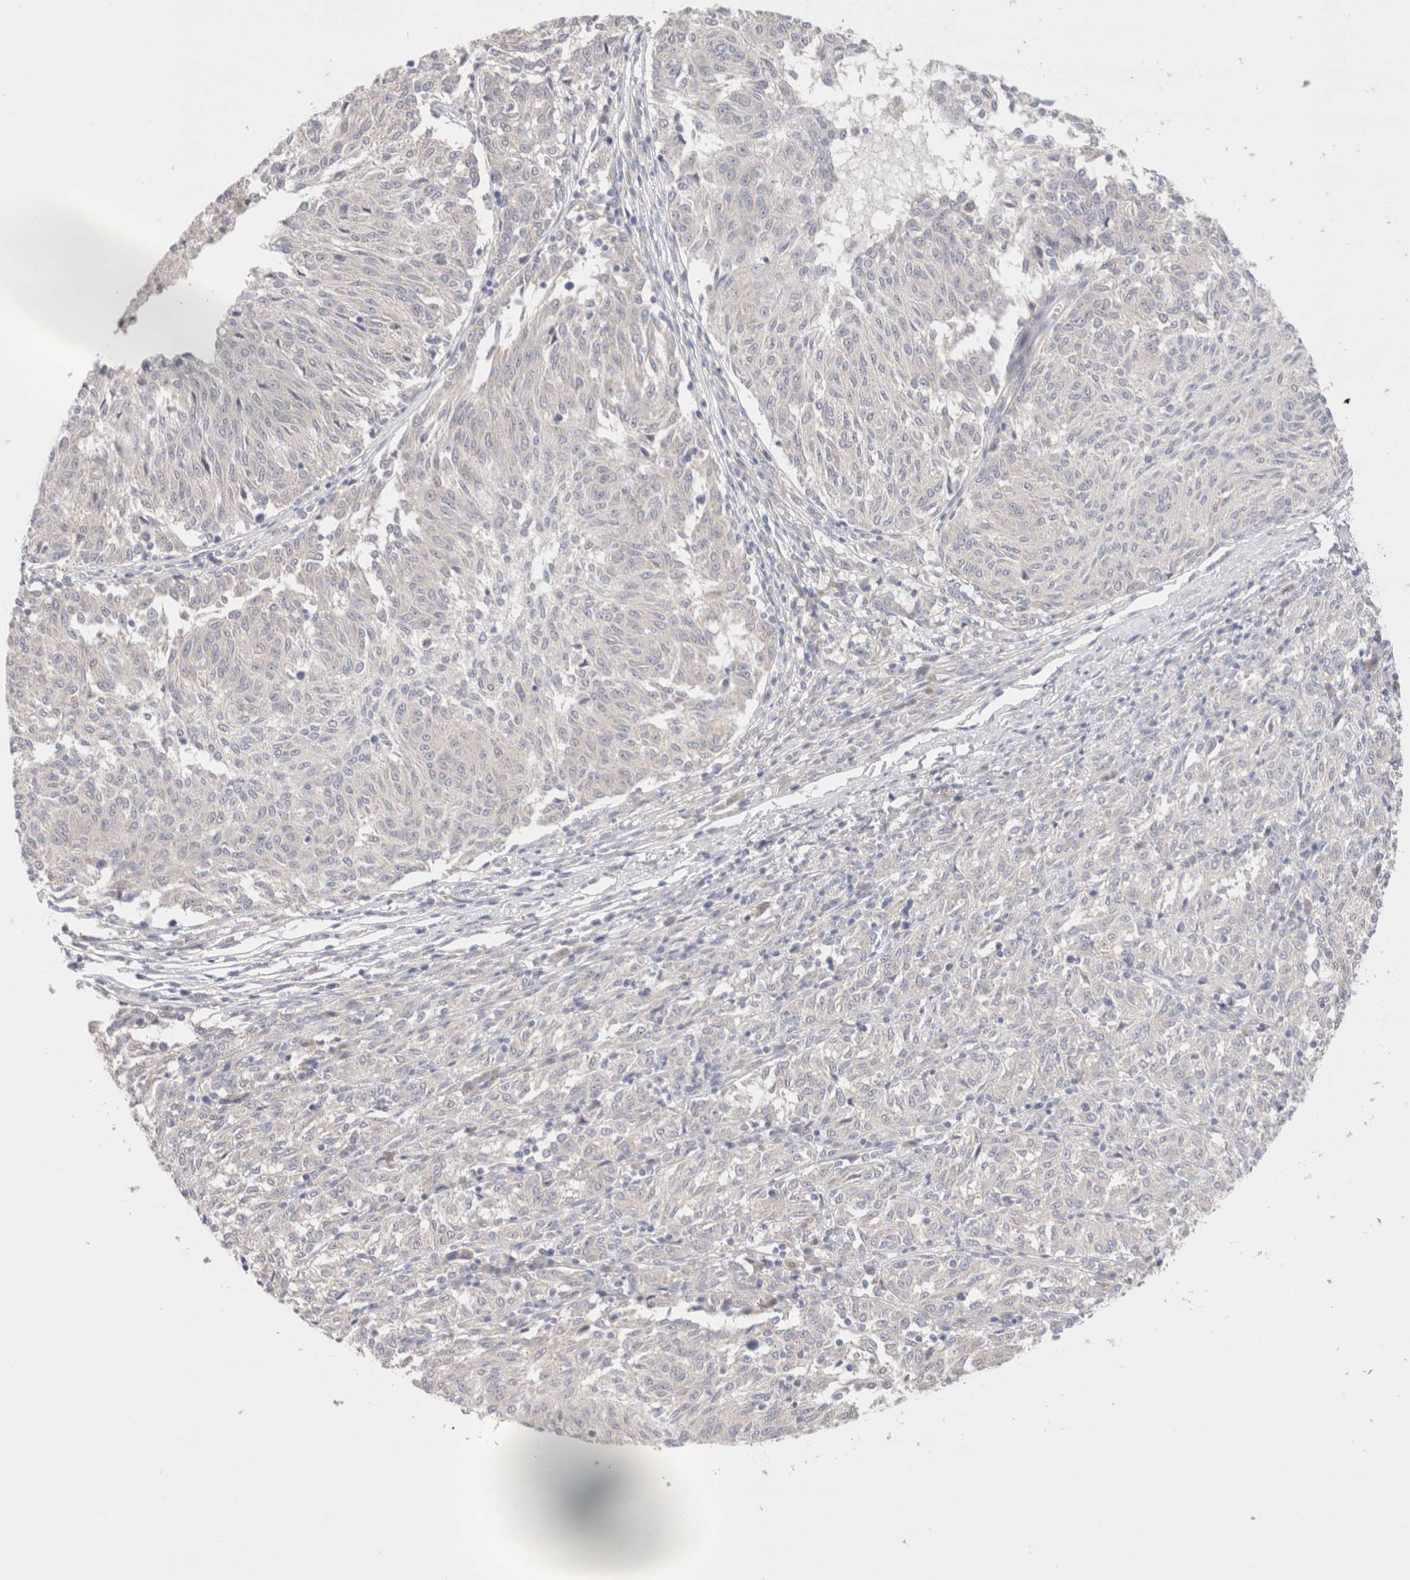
{"staining": {"intensity": "negative", "quantity": "none", "location": "none"}, "tissue": "melanoma", "cell_type": "Tumor cells", "image_type": "cancer", "snomed": [{"axis": "morphology", "description": "Malignant melanoma, NOS"}, {"axis": "topography", "description": "Skin"}], "caption": "Protein analysis of malignant melanoma displays no significant positivity in tumor cells. The staining was performed using DAB to visualize the protein expression in brown, while the nuclei were stained in blue with hematoxylin (Magnification: 20x).", "gene": "SPATA20", "patient": {"sex": "female", "age": 72}}